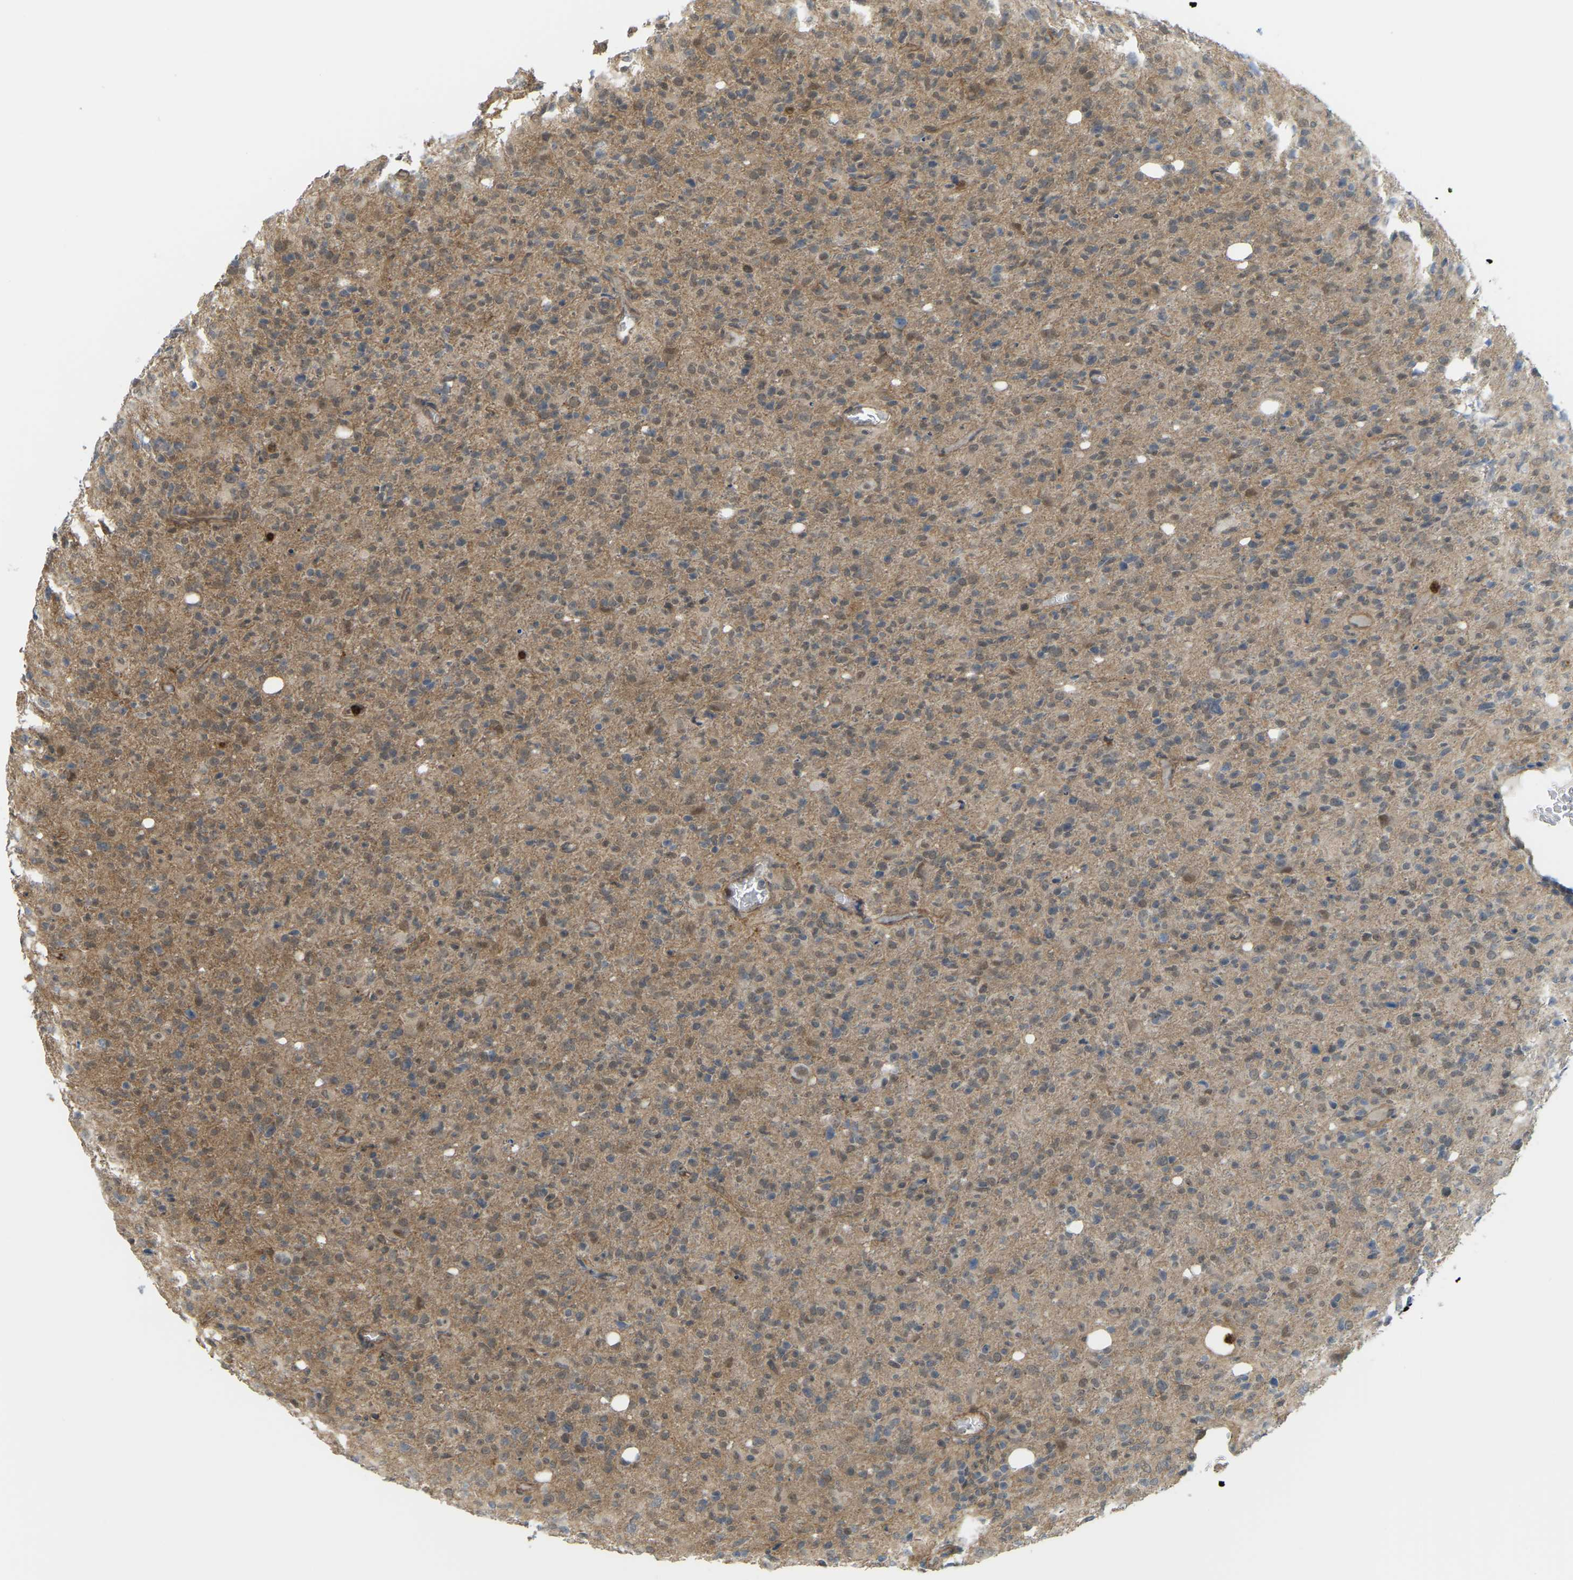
{"staining": {"intensity": "weak", "quantity": ">75%", "location": "cytoplasmic/membranous"}, "tissue": "glioma", "cell_type": "Tumor cells", "image_type": "cancer", "snomed": [{"axis": "morphology", "description": "Glioma, malignant, High grade"}, {"axis": "topography", "description": "Brain"}], "caption": "High-power microscopy captured an immunohistochemistry (IHC) histopathology image of malignant glioma (high-grade), revealing weak cytoplasmic/membranous staining in about >75% of tumor cells. (Stains: DAB in brown, nuclei in blue, Microscopy: brightfield microscopy at high magnification).", "gene": "SERPINB5", "patient": {"sex": "female", "age": 57}}